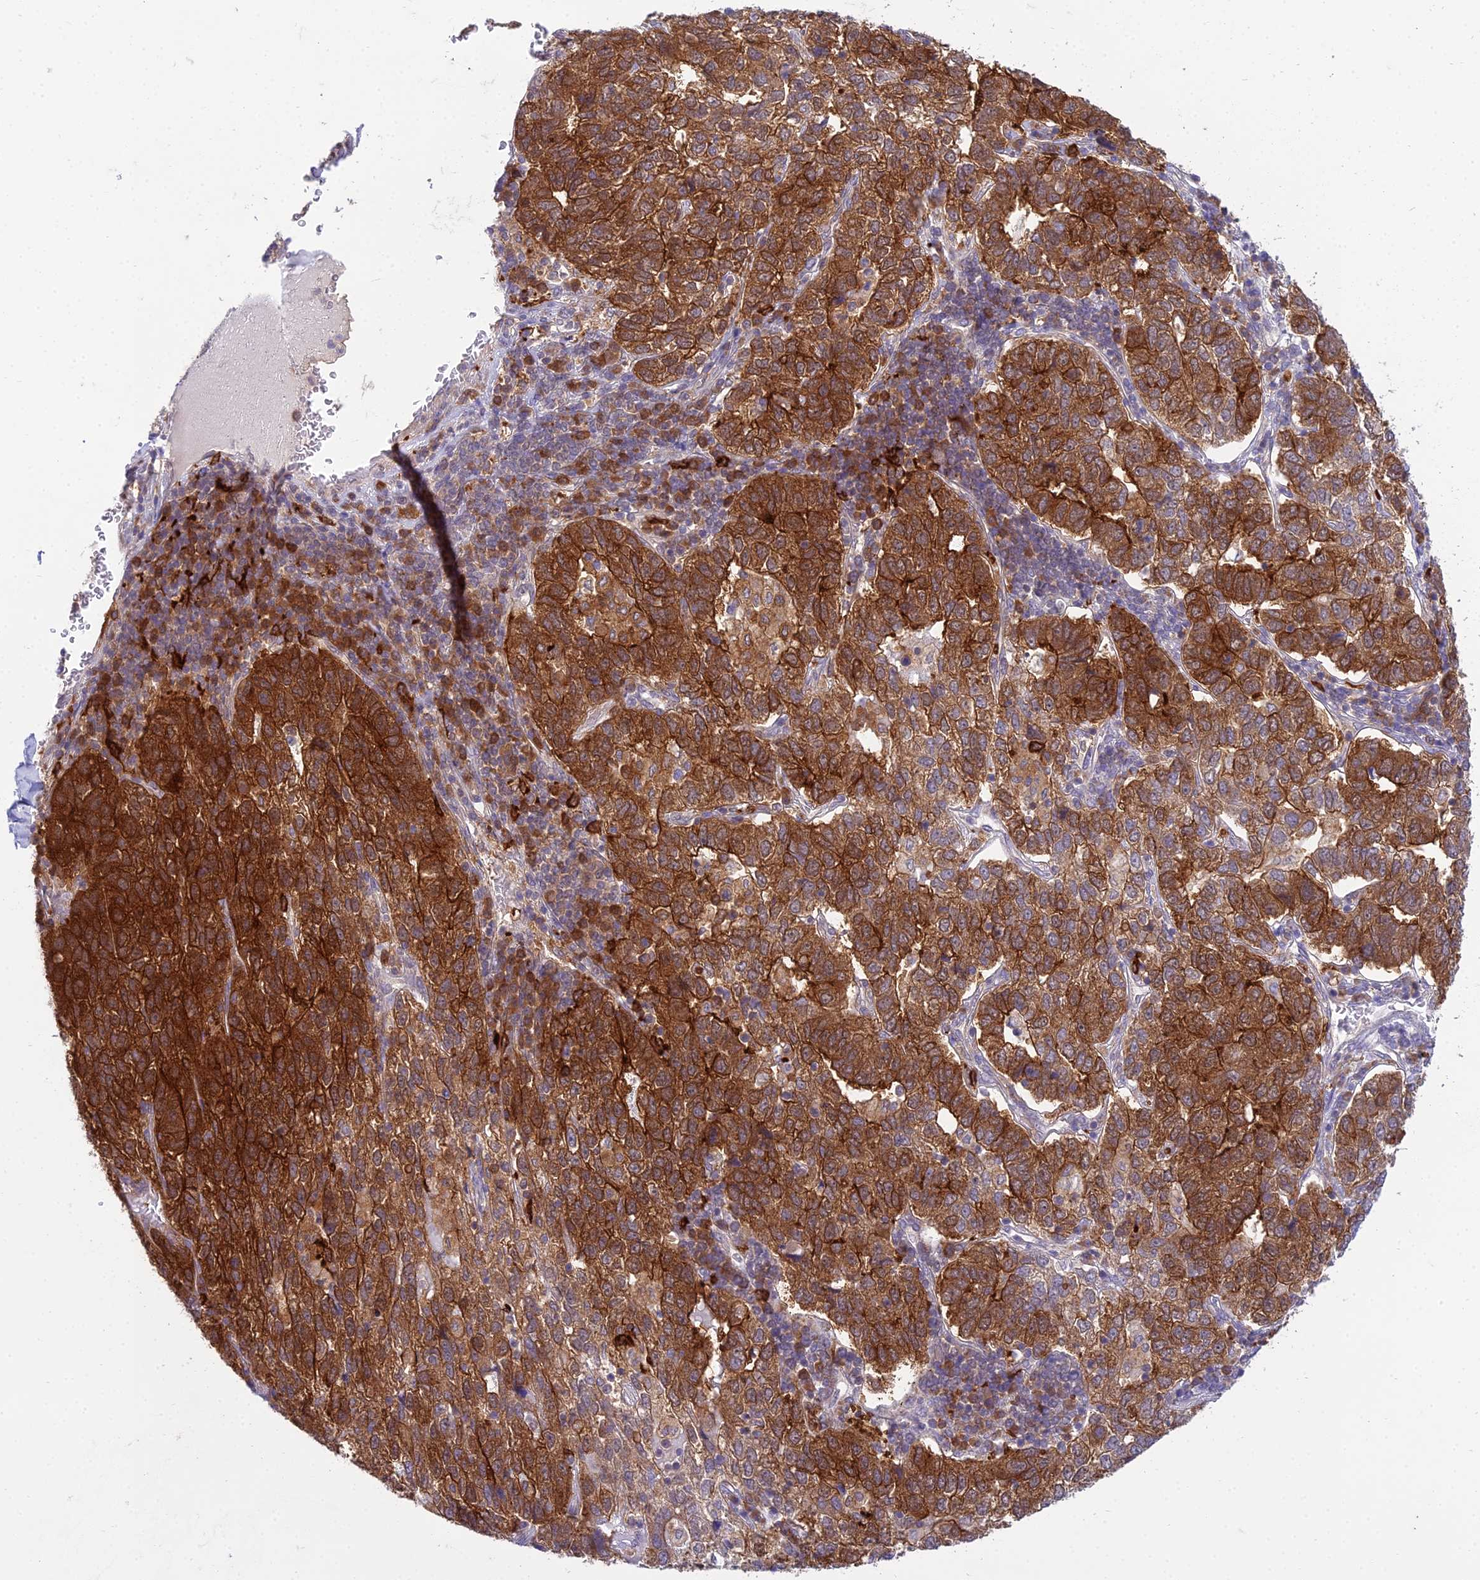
{"staining": {"intensity": "strong", "quantity": ">75%", "location": "cytoplasmic/membranous"}, "tissue": "pancreatic cancer", "cell_type": "Tumor cells", "image_type": "cancer", "snomed": [{"axis": "morphology", "description": "Adenocarcinoma, NOS"}, {"axis": "topography", "description": "Pancreas"}], "caption": "Pancreatic adenocarcinoma stained with DAB immunohistochemistry (IHC) displays high levels of strong cytoplasmic/membranous positivity in about >75% of tumor cells. Using DAB (brown) and hematoxylin (blue) stains, captured at high magnification using brightfield microscopy.", "gene": "UBE2G1", "patient": {"sex": "female", "age": 61}}